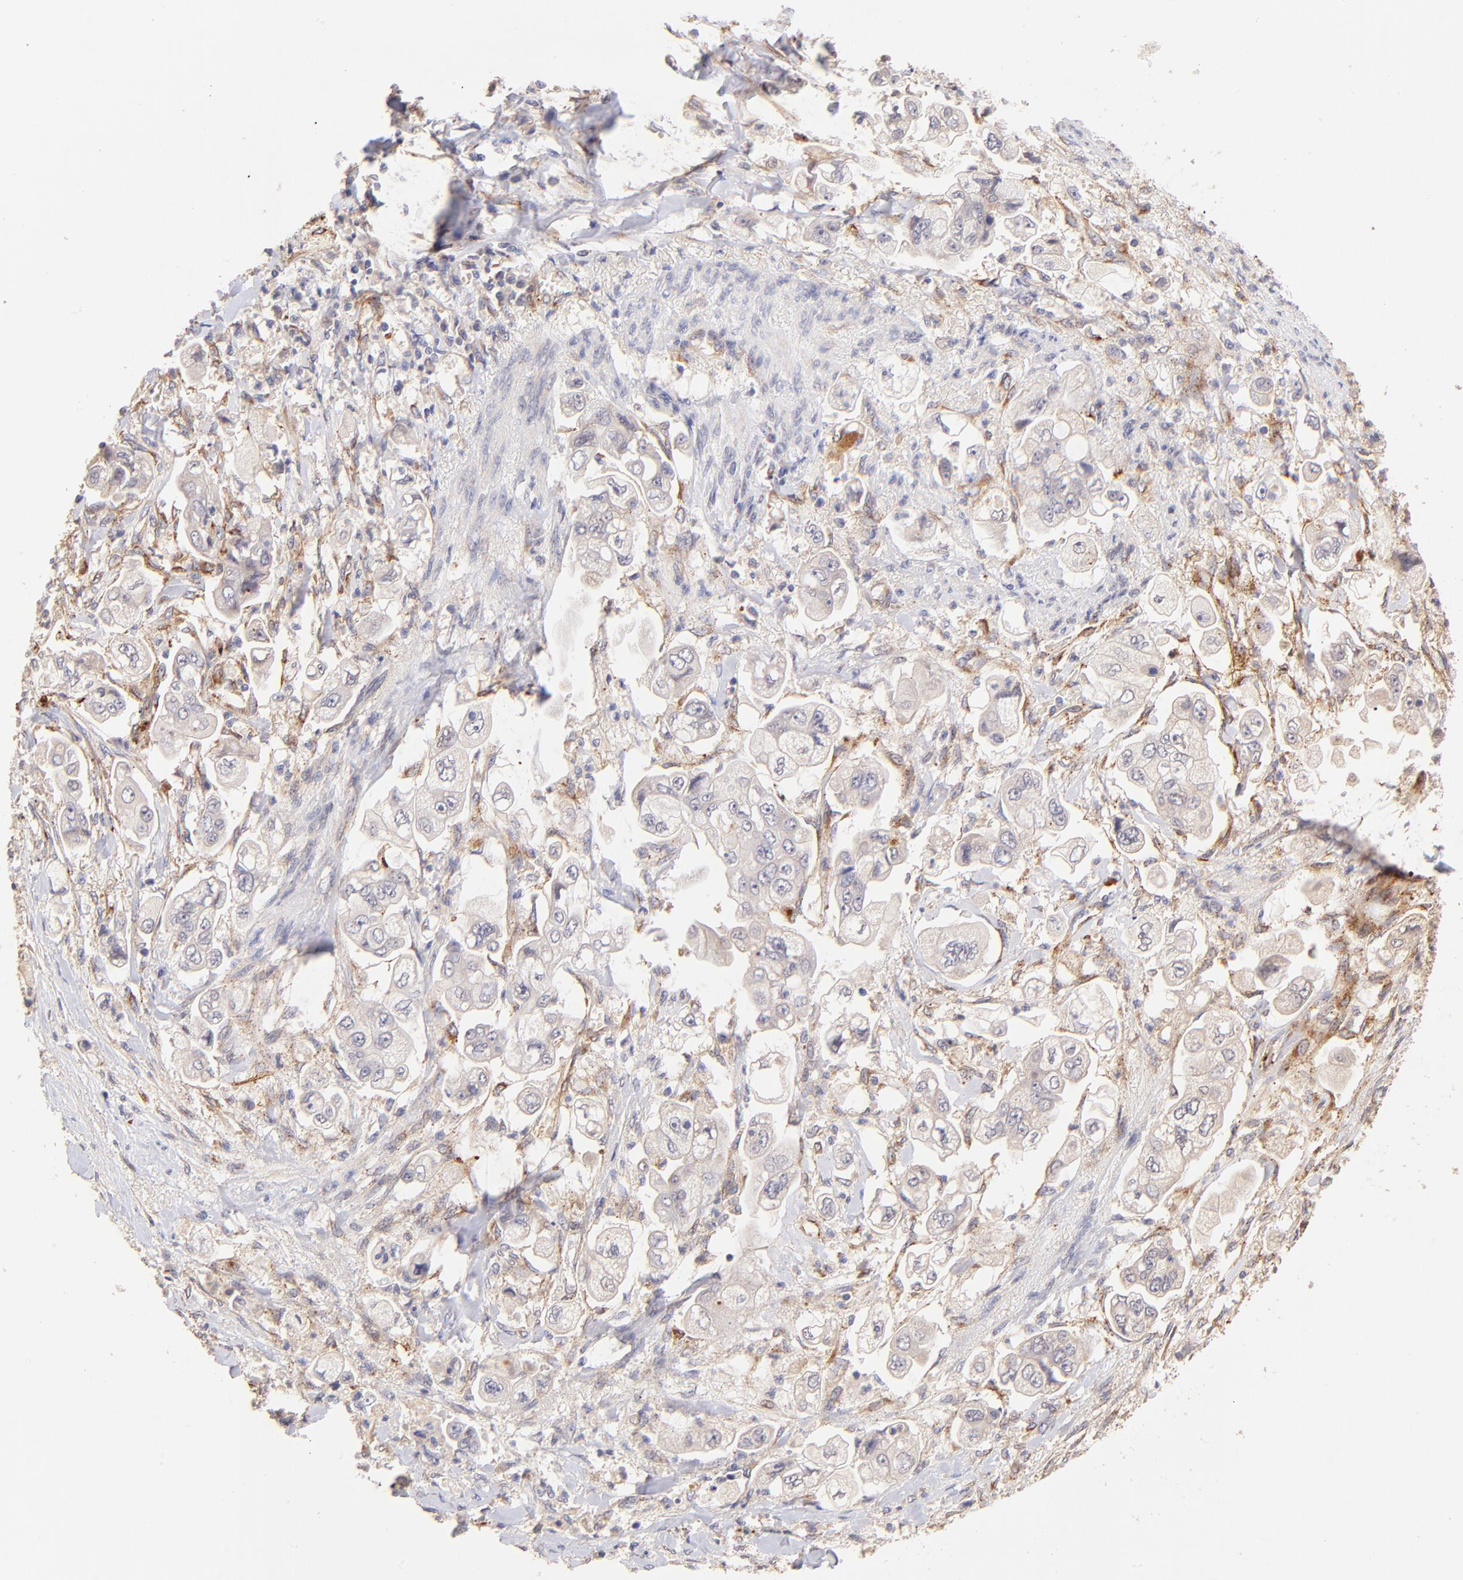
{"staining": {"intensity": "weak", "quantity": "25%-75%", "location": "cytoplasmic/membranous"}, "tissue": "stomach cancer", "cell_type": "Tumor cells", "image_type": "cancer", "snomed": [{"axis": "morphology", "description": "Adenocarcinoma, NOS"}, {"axis": "topography", "description": "Stomach"}], "caption": "Immunohistochemical staining of stomach cancer demonstrates weak cytoplasmic/membranous protein expression in about 25%-75% of tumor cells.", "gene": "SPARC", "patient": {"sex": "male", "age": 62}}